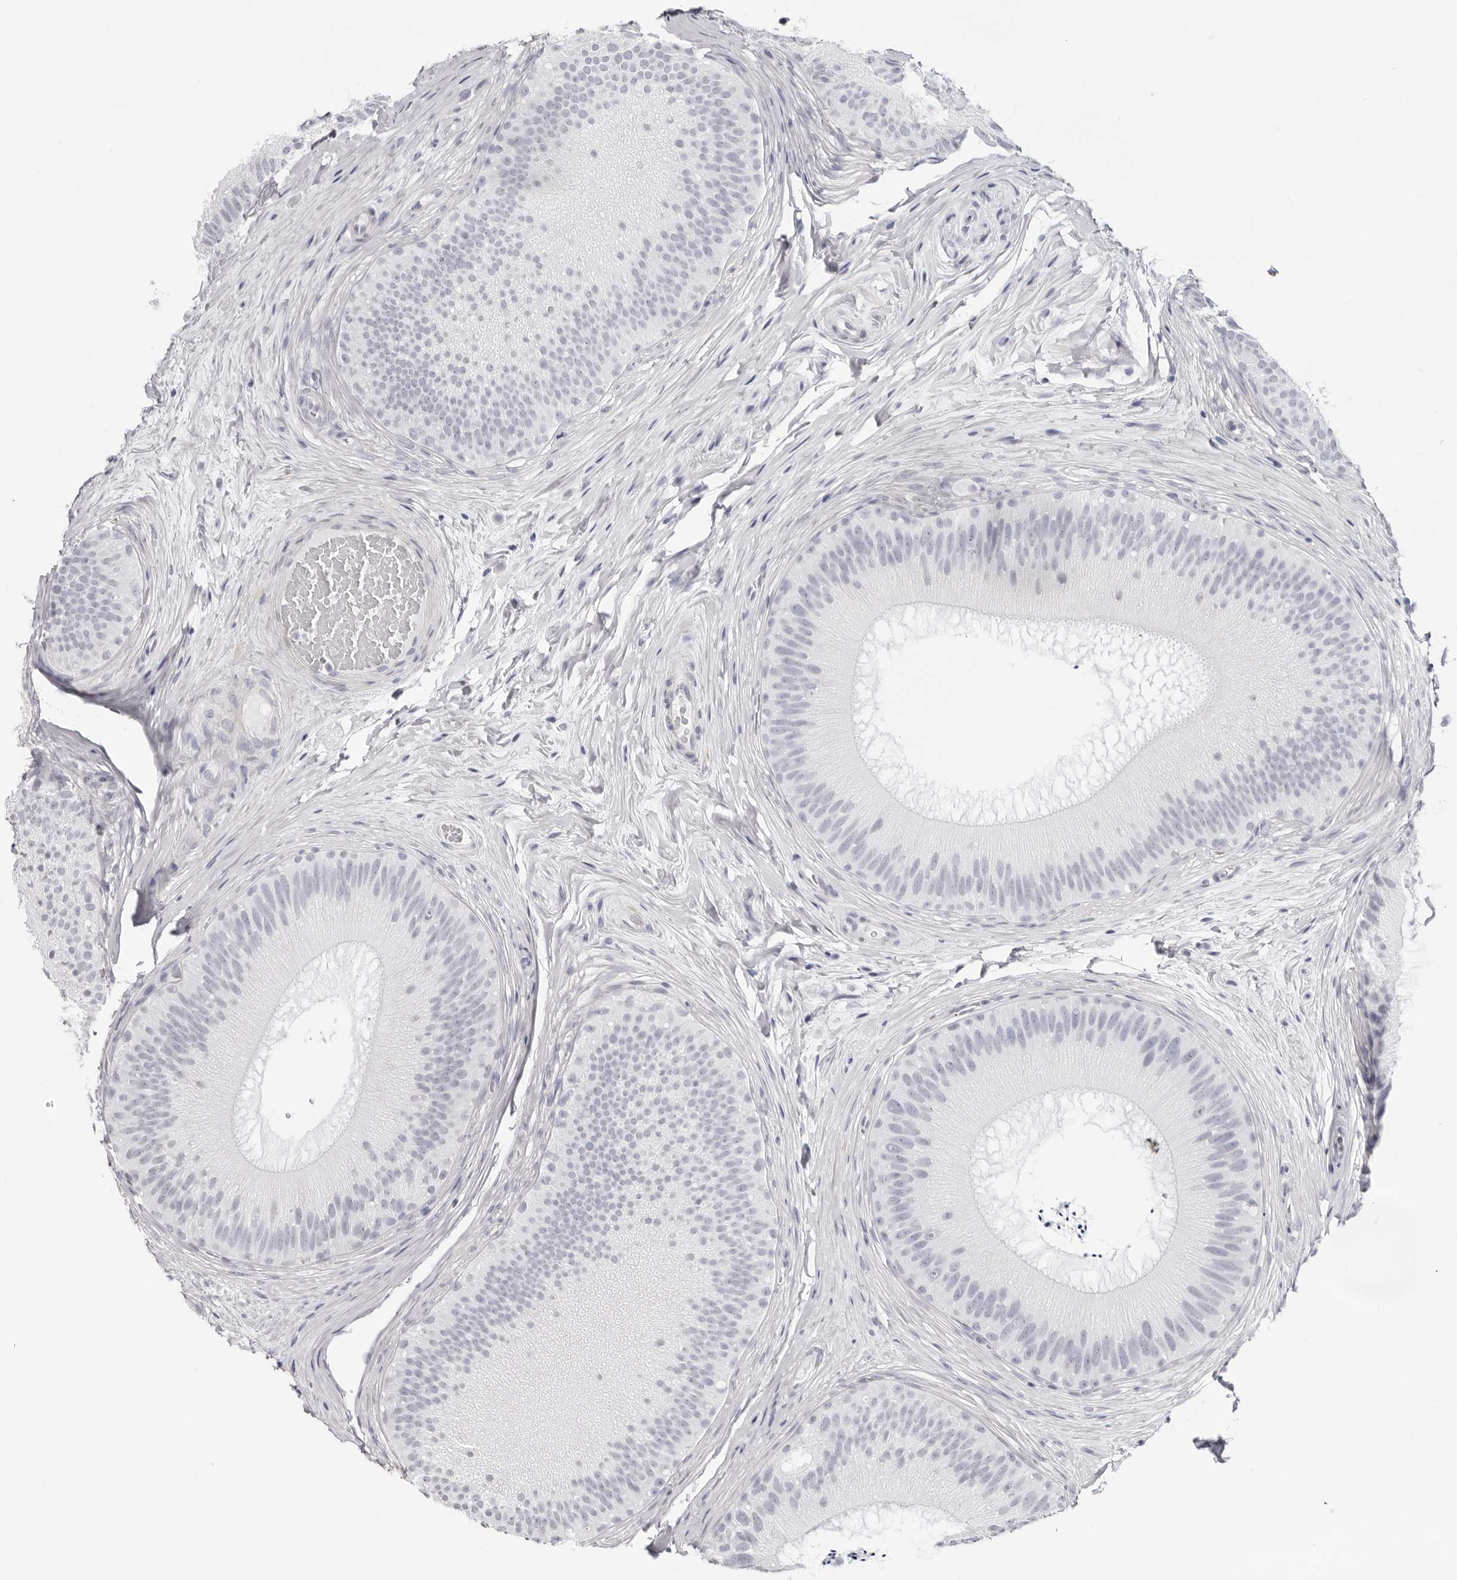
{"staining": {"intensity": "negative", "quantity": "none", "location": "none"}, "tissue": "epididymis", "cell_type": "Glandular cells", "image_type": "normal", "snomed": [{"axis": "morphology", "description": "Normal tissue, NOS"}, {"axis": "topography", "description": "Epididymis"}], "caption": "The immunohistochemistry photomicrograph has no significant positivity in glandular cells of epididymis. (DAB immunohistochemistry with hematoxylin counter stain).", "gene": "INSL3", "patient": {"sex": "male", "age": 45}}